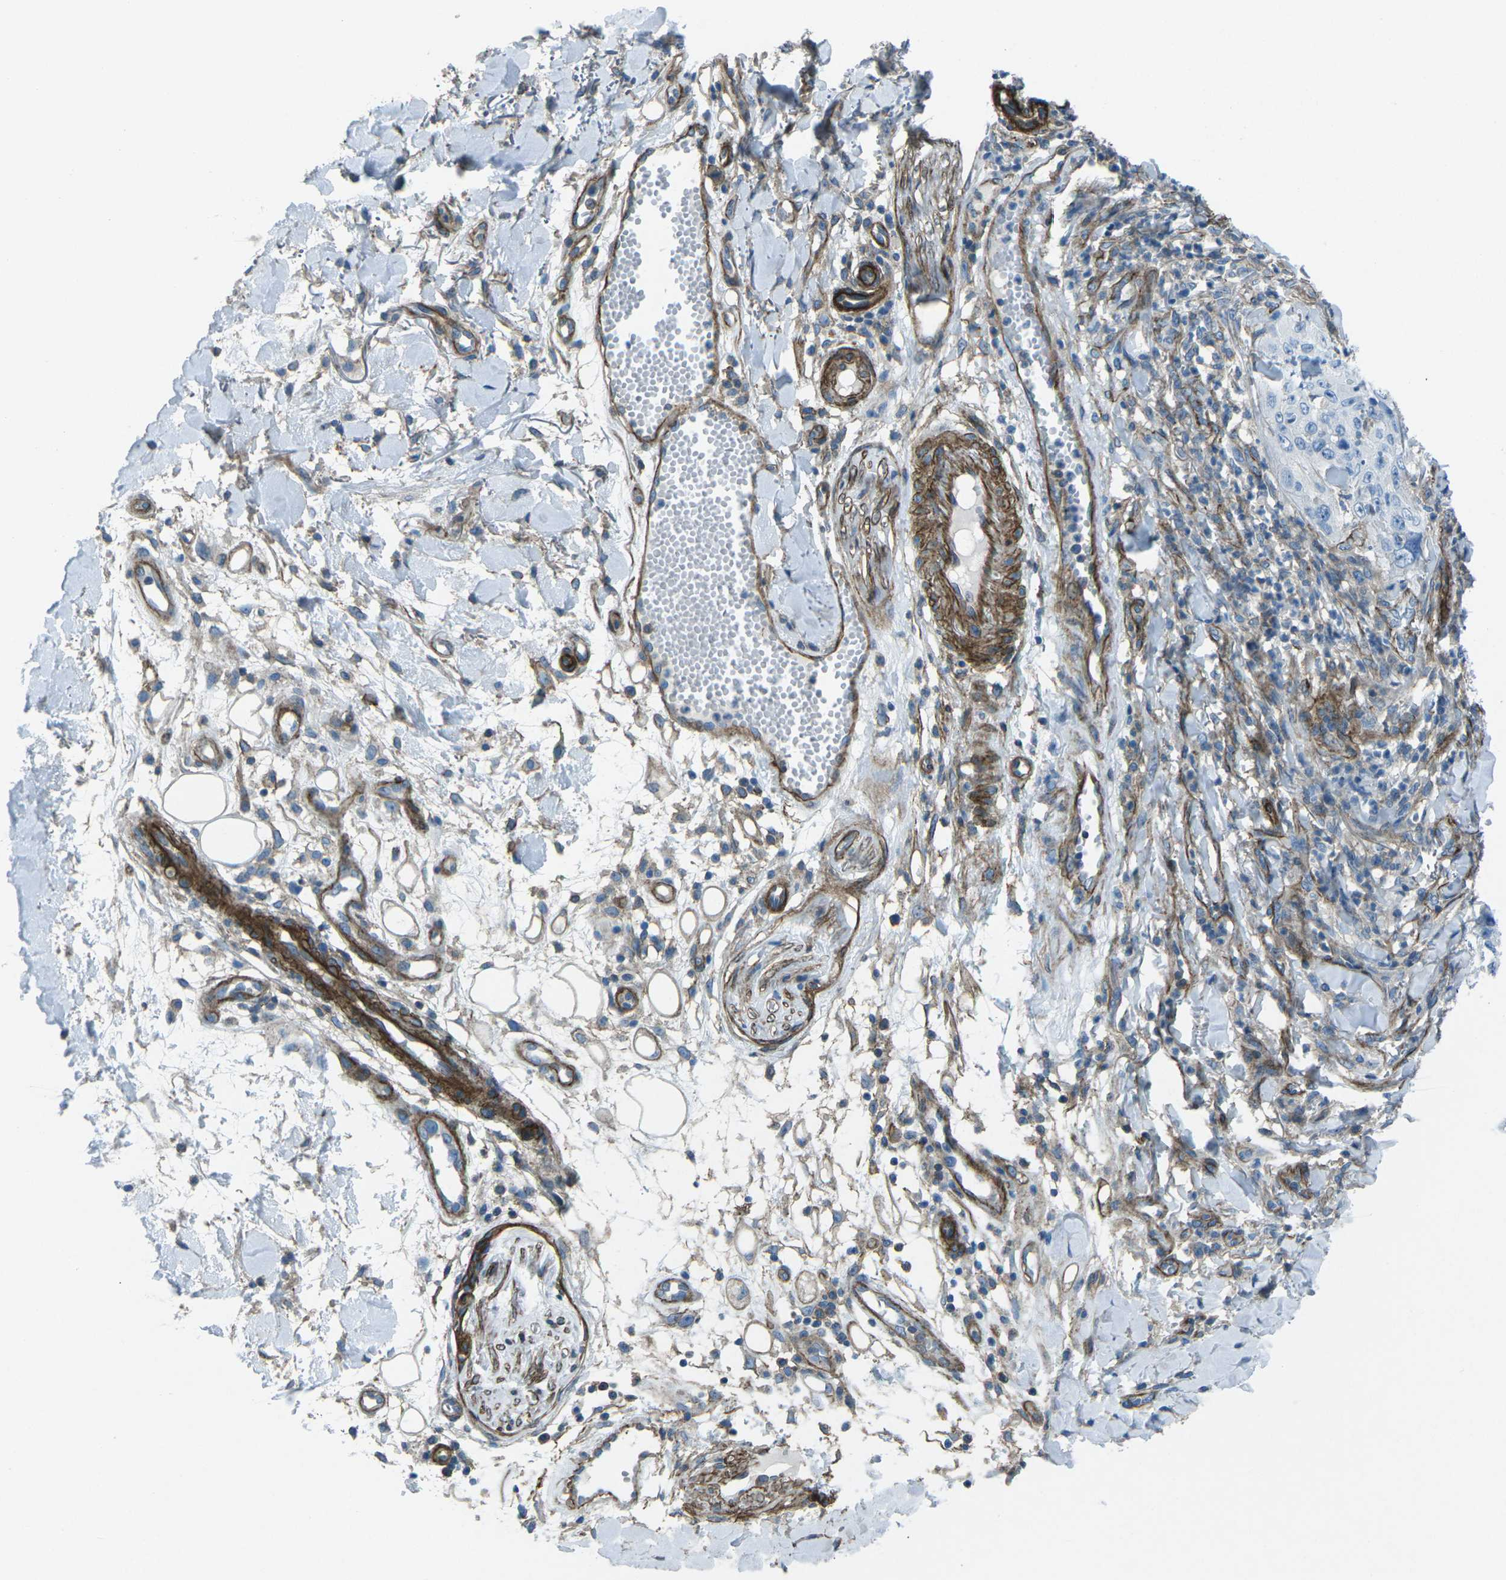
{"staining": {"intensity": "negative", "quantity": "none", "location": "none"}, "tissue": "skin cancer", "cell_type": "Tumor cells", "image_type": "cancer", "snomed": [{"axis": "morphology", "description": "Squamous cell carcinoma, NOS"}, {"axis": "topography", "description": "Skin"}], "caption": "DAB immunohistochemical staining of skin cancer (squamous cell carcinoma) exhibits no significant expression in tumor cells.", "gene": "UTRN", "patient": {"sex": "female", "age": 80}}